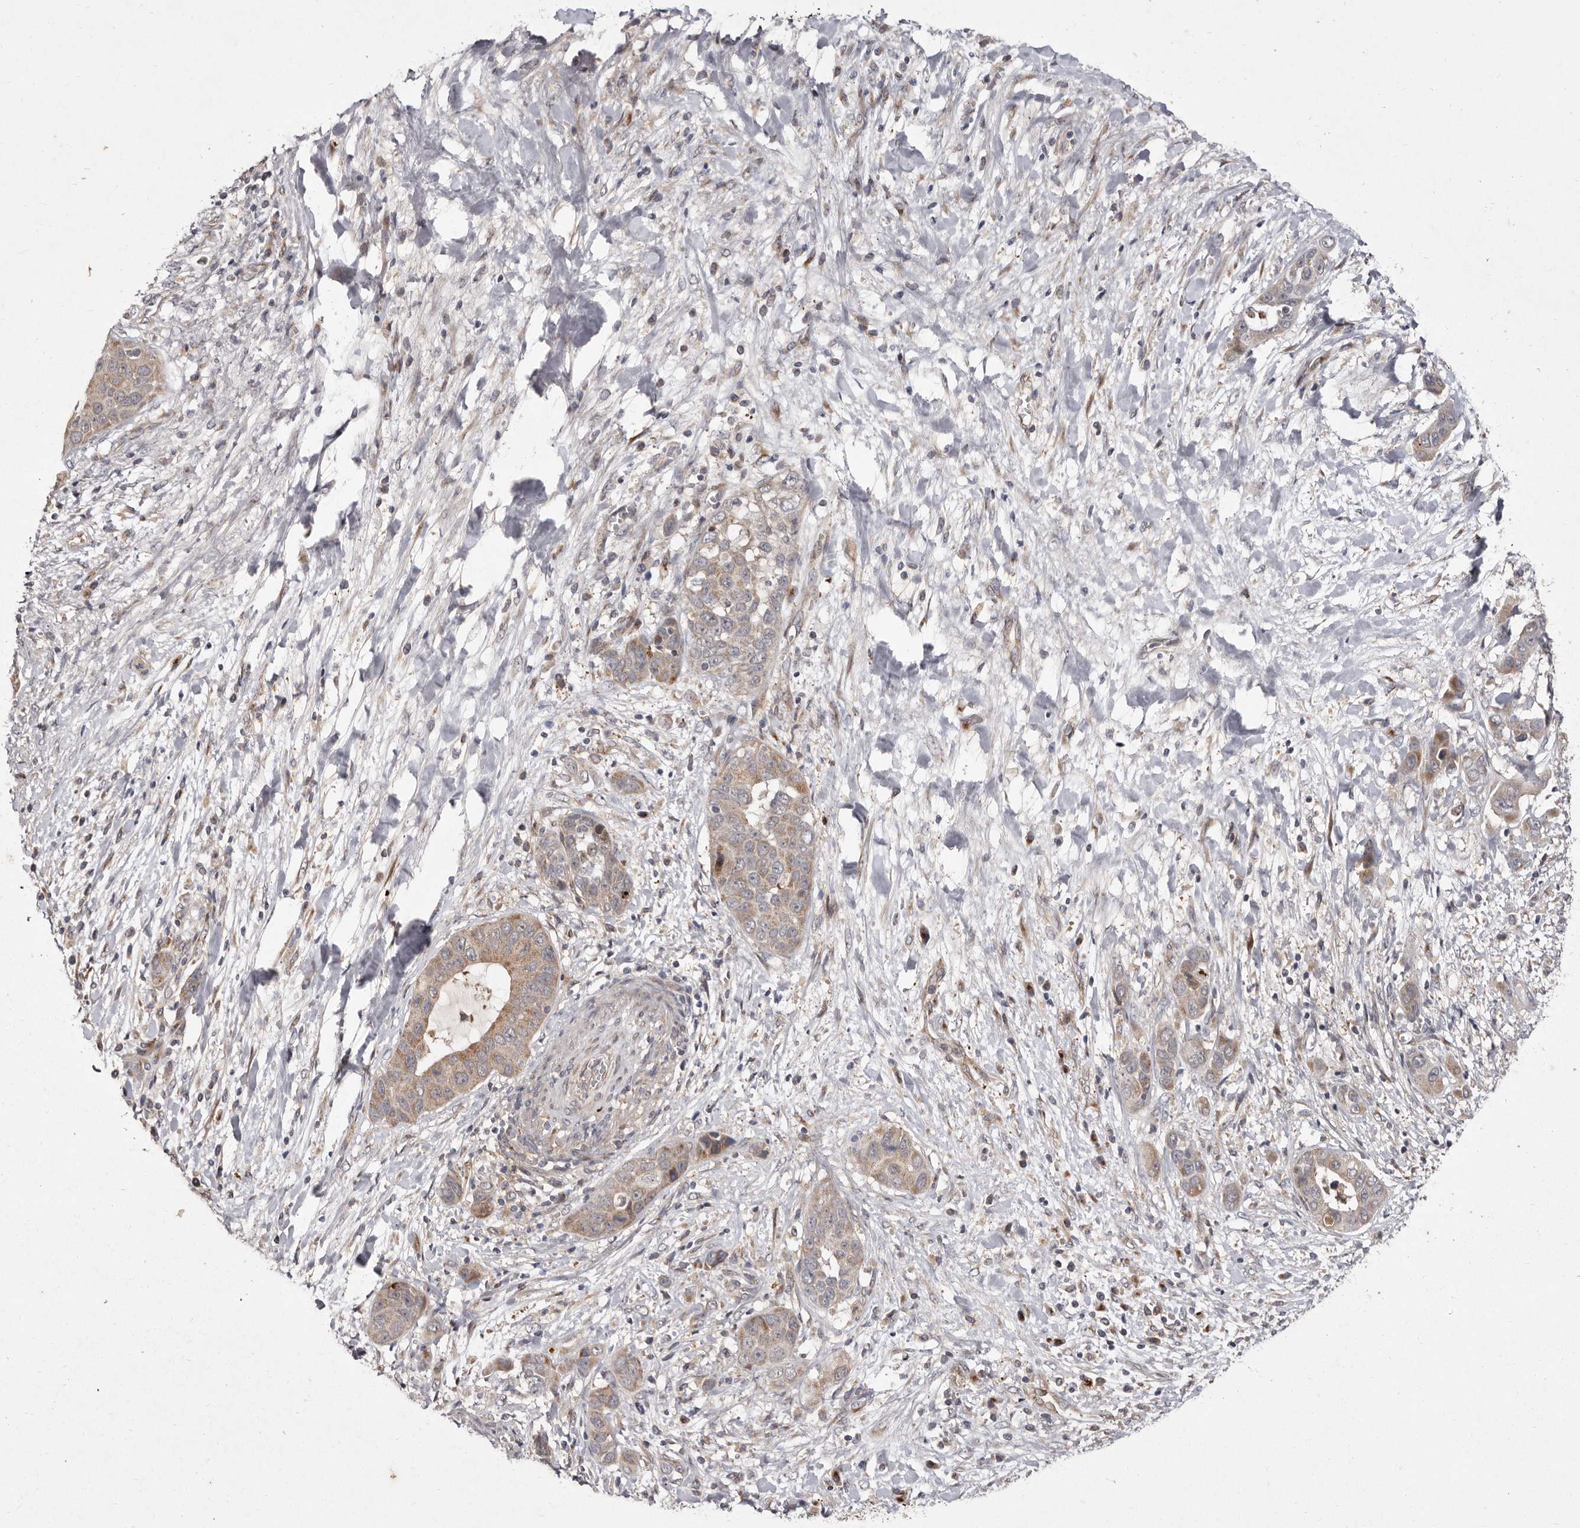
{"staining": {"intensity": "weak", "quantity": ">75%", "location": "cytoplasmic/membranous"}, "tissue": "liver cancer", "cell_type": "Tumor cells", "image_type": "cancer", "snomed": [{"axis": "morphology", "description": "Cholangiocarcinoma"}, {"axis": "topography", "description": "Liver"}], "caption": "Protein expression analysis of human cholangiocarcinoma (liver) reveals weak cytoplasmic/membranous staining in about >75% of tumor cells.", "gene": "FLAD1", "patient": {"sex": "female", "age": 52}}